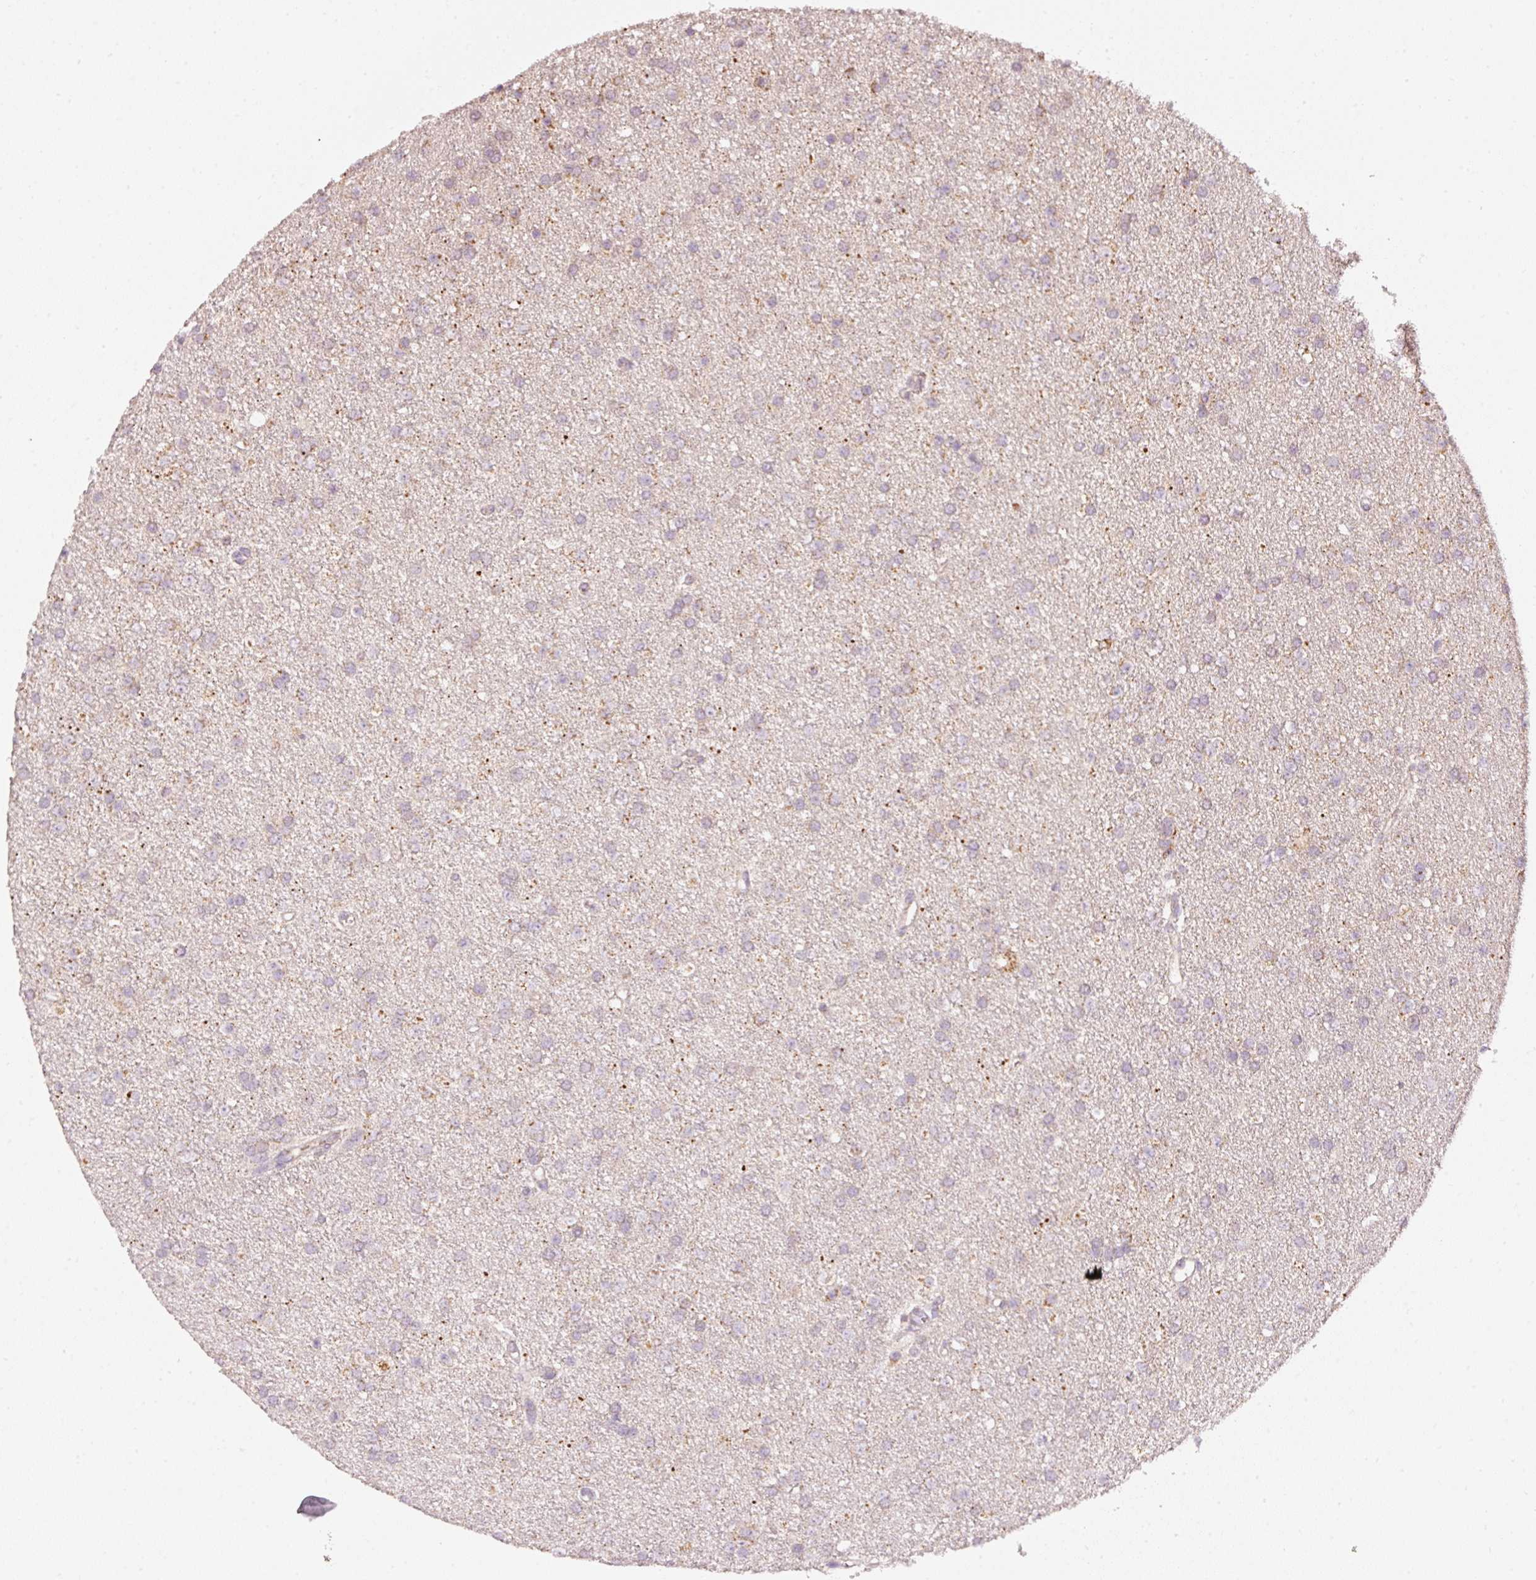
{"staining": {"intensity": "weak", "quantity": "<25%", "location": "cytoplasmic/membranous"}, "tissue": "glioma", "cell_type": "Tumor cells", "image_type": "cancer", "snomed": [{"axis": "morphology", "description": "Glioma, malignant, Low grade"}, {"axis": "topography", "description": "Brain"}], "caption": "Immunohistochemical staining of human glioma shows no significant positivity in tumor cells.", "gene": "TOB2", "patient": {"sex": "female", "age": 34}}